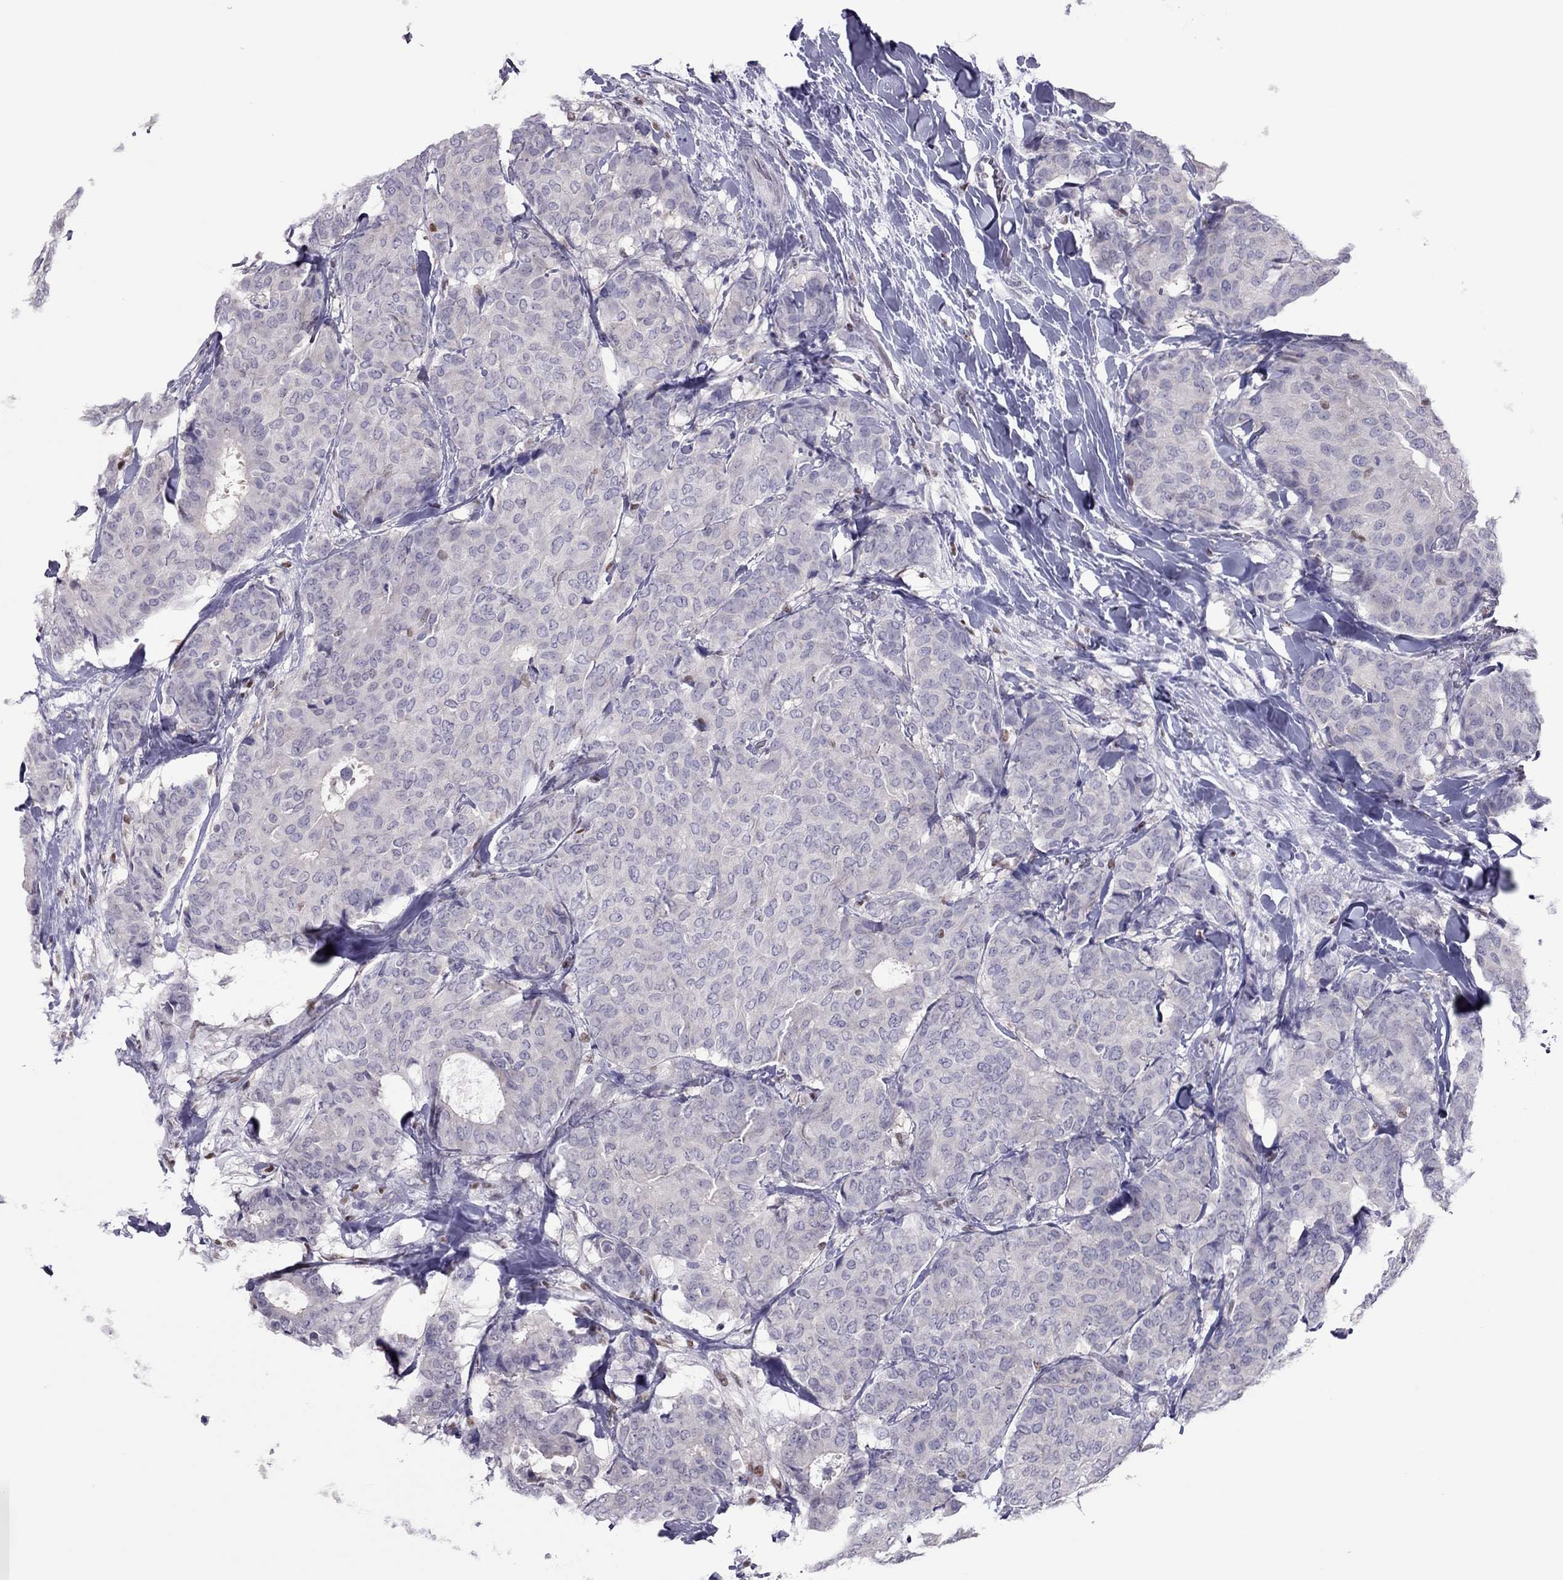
{"staining": {"intensity": "negative", "quantity": "none", "location": "none"}, "tissue": "breast cancer", "cell_type": "Tumor cells", "image_type": "cancer", "snomed": [{"axis": "morphology", "description": "Duct carcinoma"}, {"axis": "topography", "description": "Breast"}], "caption": "Breast cancer (invasive ductal carcinoma) was stained to show a protein in brown. There is no significant positivity in tumor cells. The staining is performed using DAB brown chromogen with nuclei counter-stained in using hematoxylin.", "gene": "SPINT3", "patient": {"sex": "female", "age": 75}}